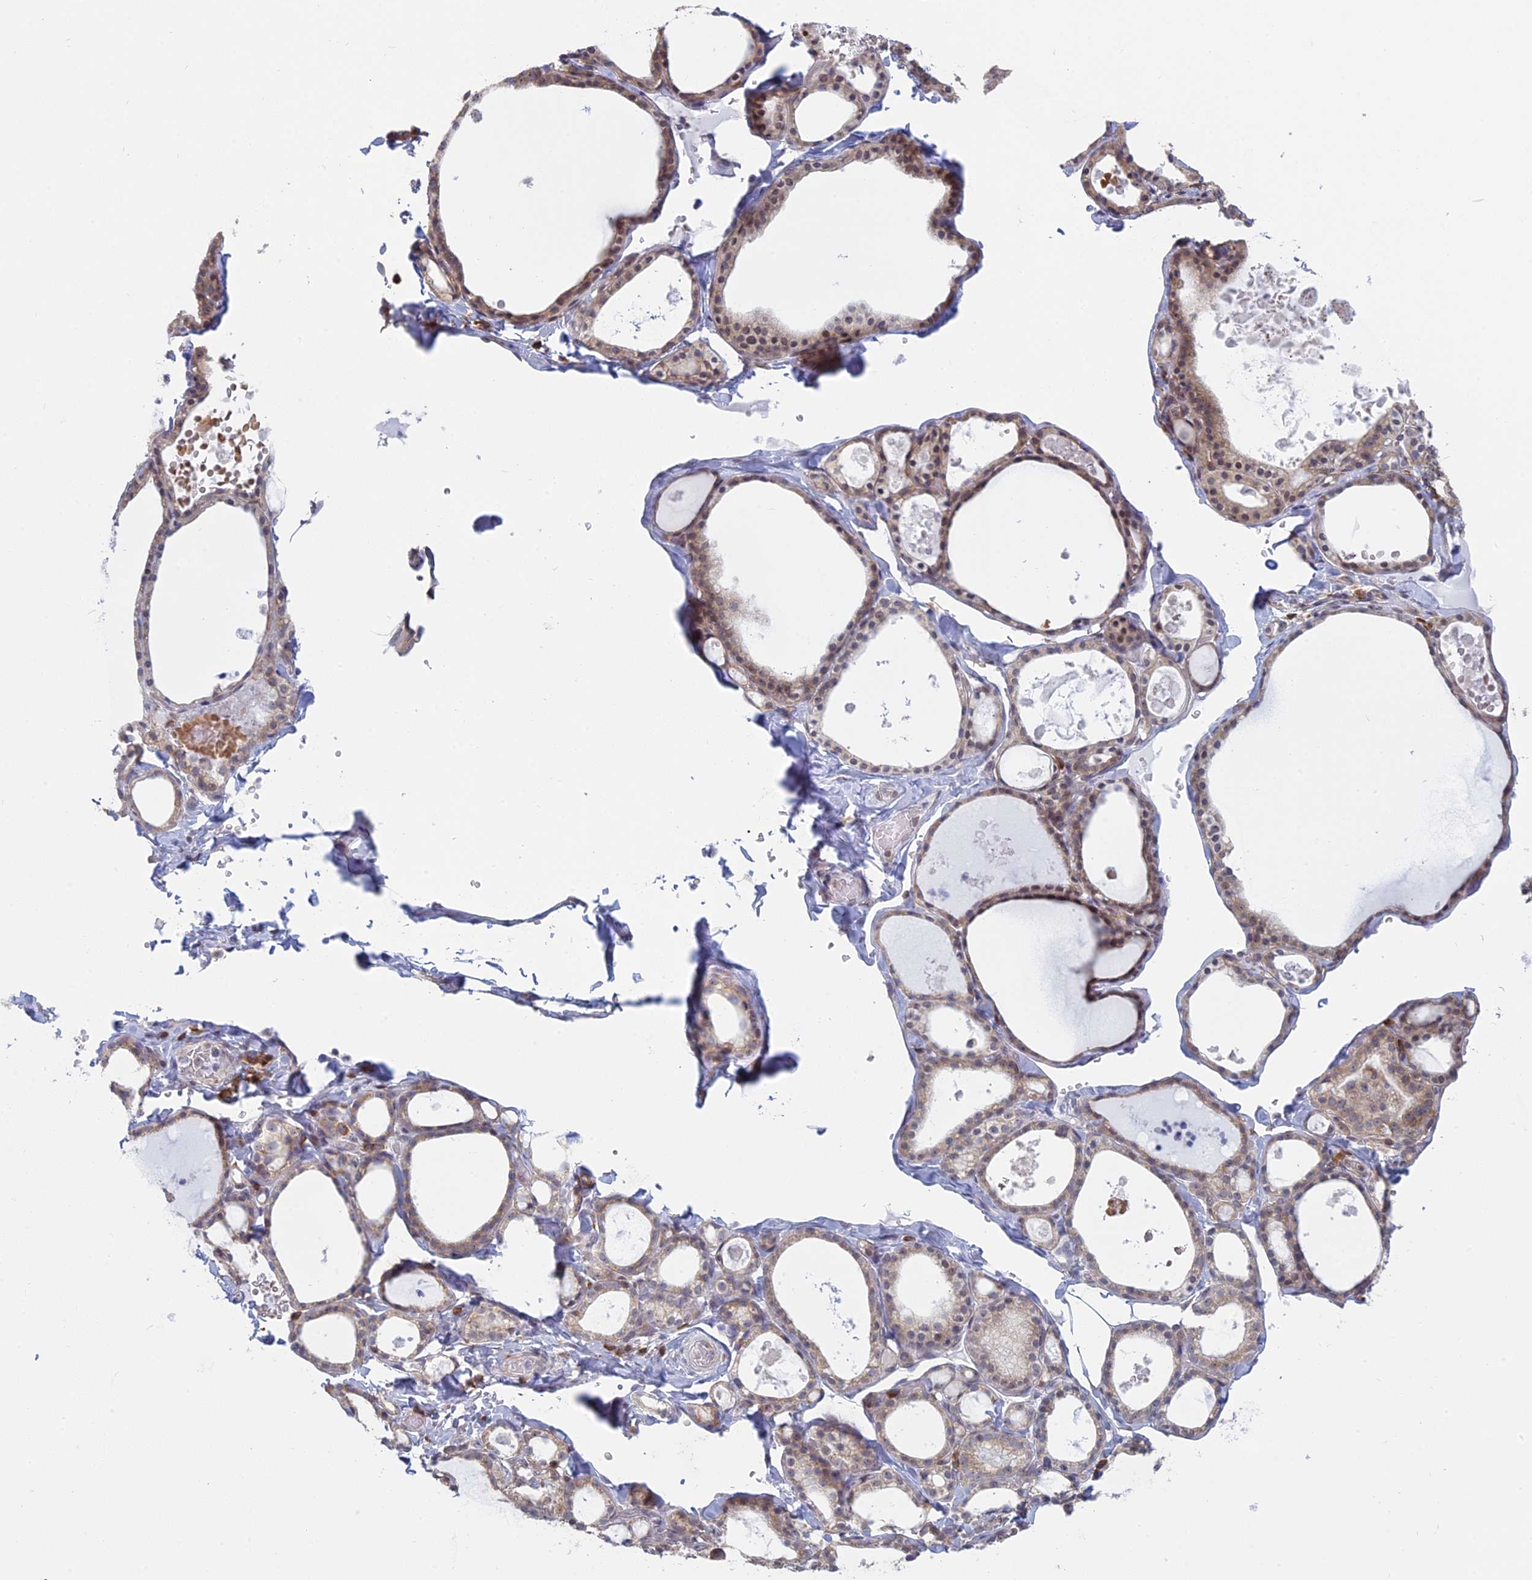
{"staining": {"intensity": "weak", "quantity": ">75%", "location": "cytoplasmic/membranous"}, "tissue": "thyroid gland", "cell_type": "Glandular cells", "image_type": "normal", "snomed": [{"axis": "morphology", "description": "Normal tissue, NOS"}, {"axis": "topography", "description": "Thyroid gland"}], "caption": "Protein analysis of unremarkable thyroid gland displays weak cytoplasmic/membranous expression in approximately >75% of glandular cells.", "gene": "RPS19BP1", "patient": {"sex": "male", "age": 56}}